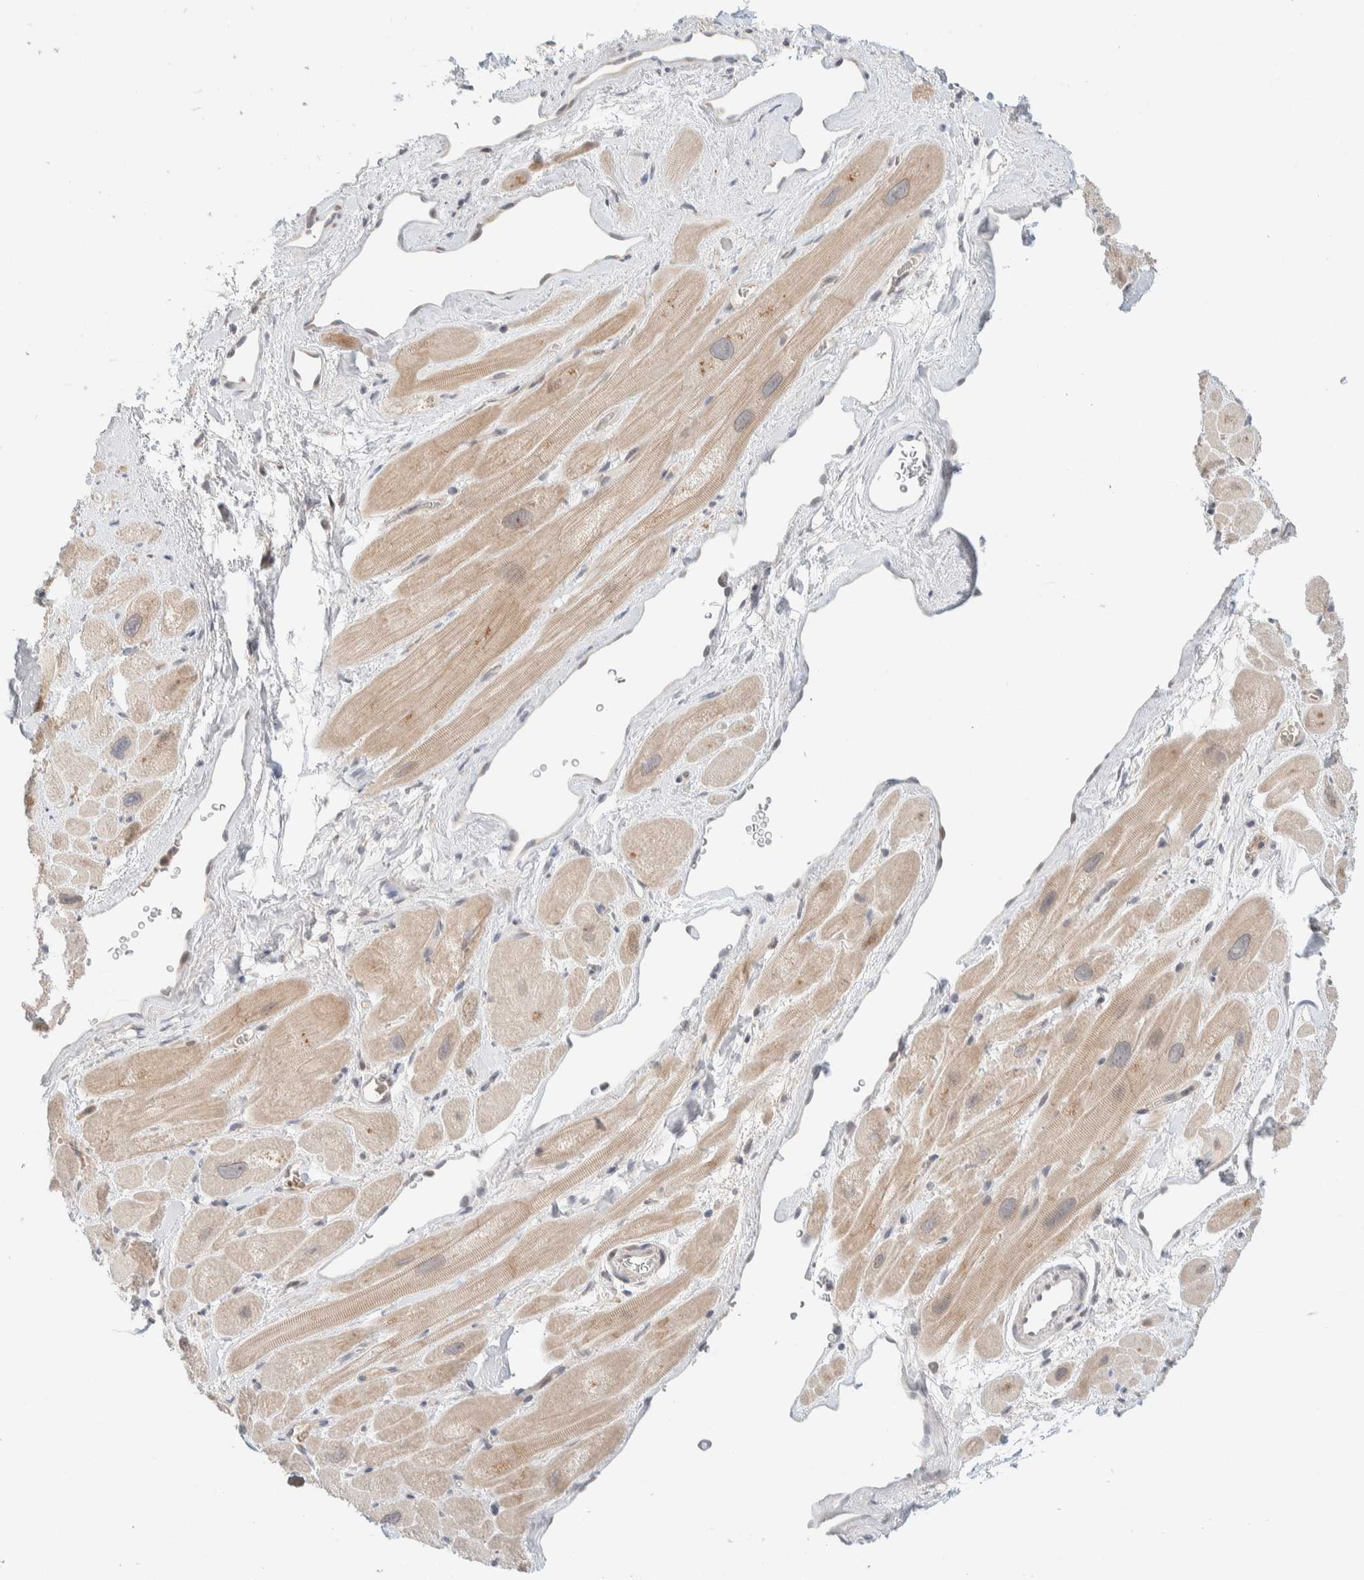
{"staining": {"intensity": "moderate", "quantity": "25%-75%", "location": "cytoplasmic/membranous"}, "tissue": "heart muscle", "cell_type": "Cardiomyocytes", "image_type": "normal", "snomed": [{"axis": "morphology", "description": "Normal tissue, NOS"}, {"axis": "topography", "description": "Heart"}], "caption": "Cardiomyocytes exhibit medium levels of moderate cytoplasmic/membranous expression in about 25%-75% of cells in unremarkable human heart muscle. (DAB (3,3'-diaminobenzidine) IHC with brightfield microscopy, high magnification).", "gene": "CHKA", "patient": {"sex": "male", "age": 49}}